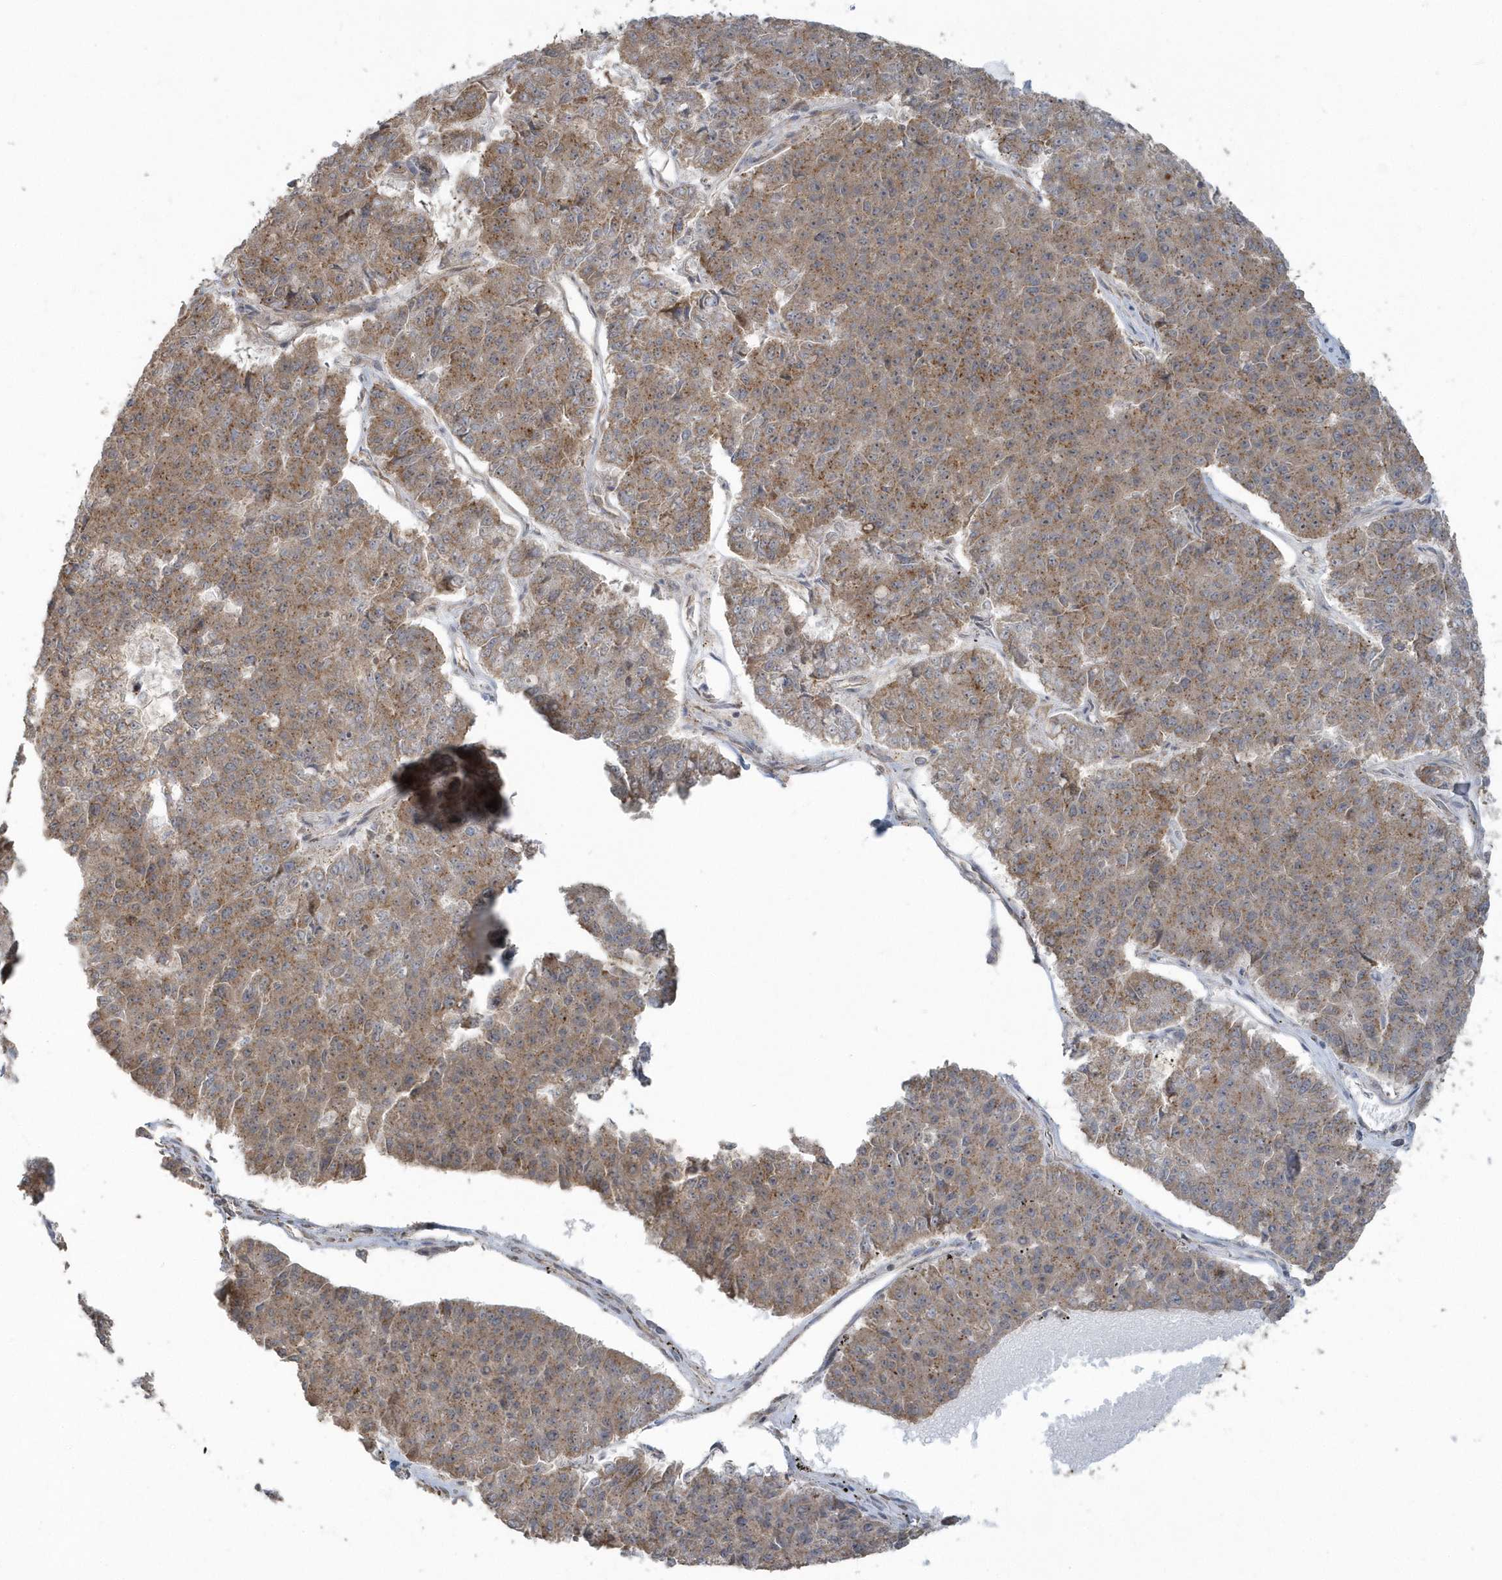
{"staining": {"intensity": "moderate", "quantity": ">75%", "location": "cytoplasmic/membranous"}, "tissue": "pancreatic cancer", "cell_type": "Tumor cells", "image_type": "cancer", "snomed": [{"axis": "morphology", "description": "Adenocarcinoma, NOS"}, {"axis": "topography", "description": "Pancreas"}], "caption": "DAB (3,3'-diaminobenzidine) immunohistochemical staining of human pancreatic adenocarcinoma reveals moderate cytoplasmic/membranous protein staining in approximately >75% of tumor cells.", "gene": "STIM2", "patient": {"sex": "male", "age": 50}}